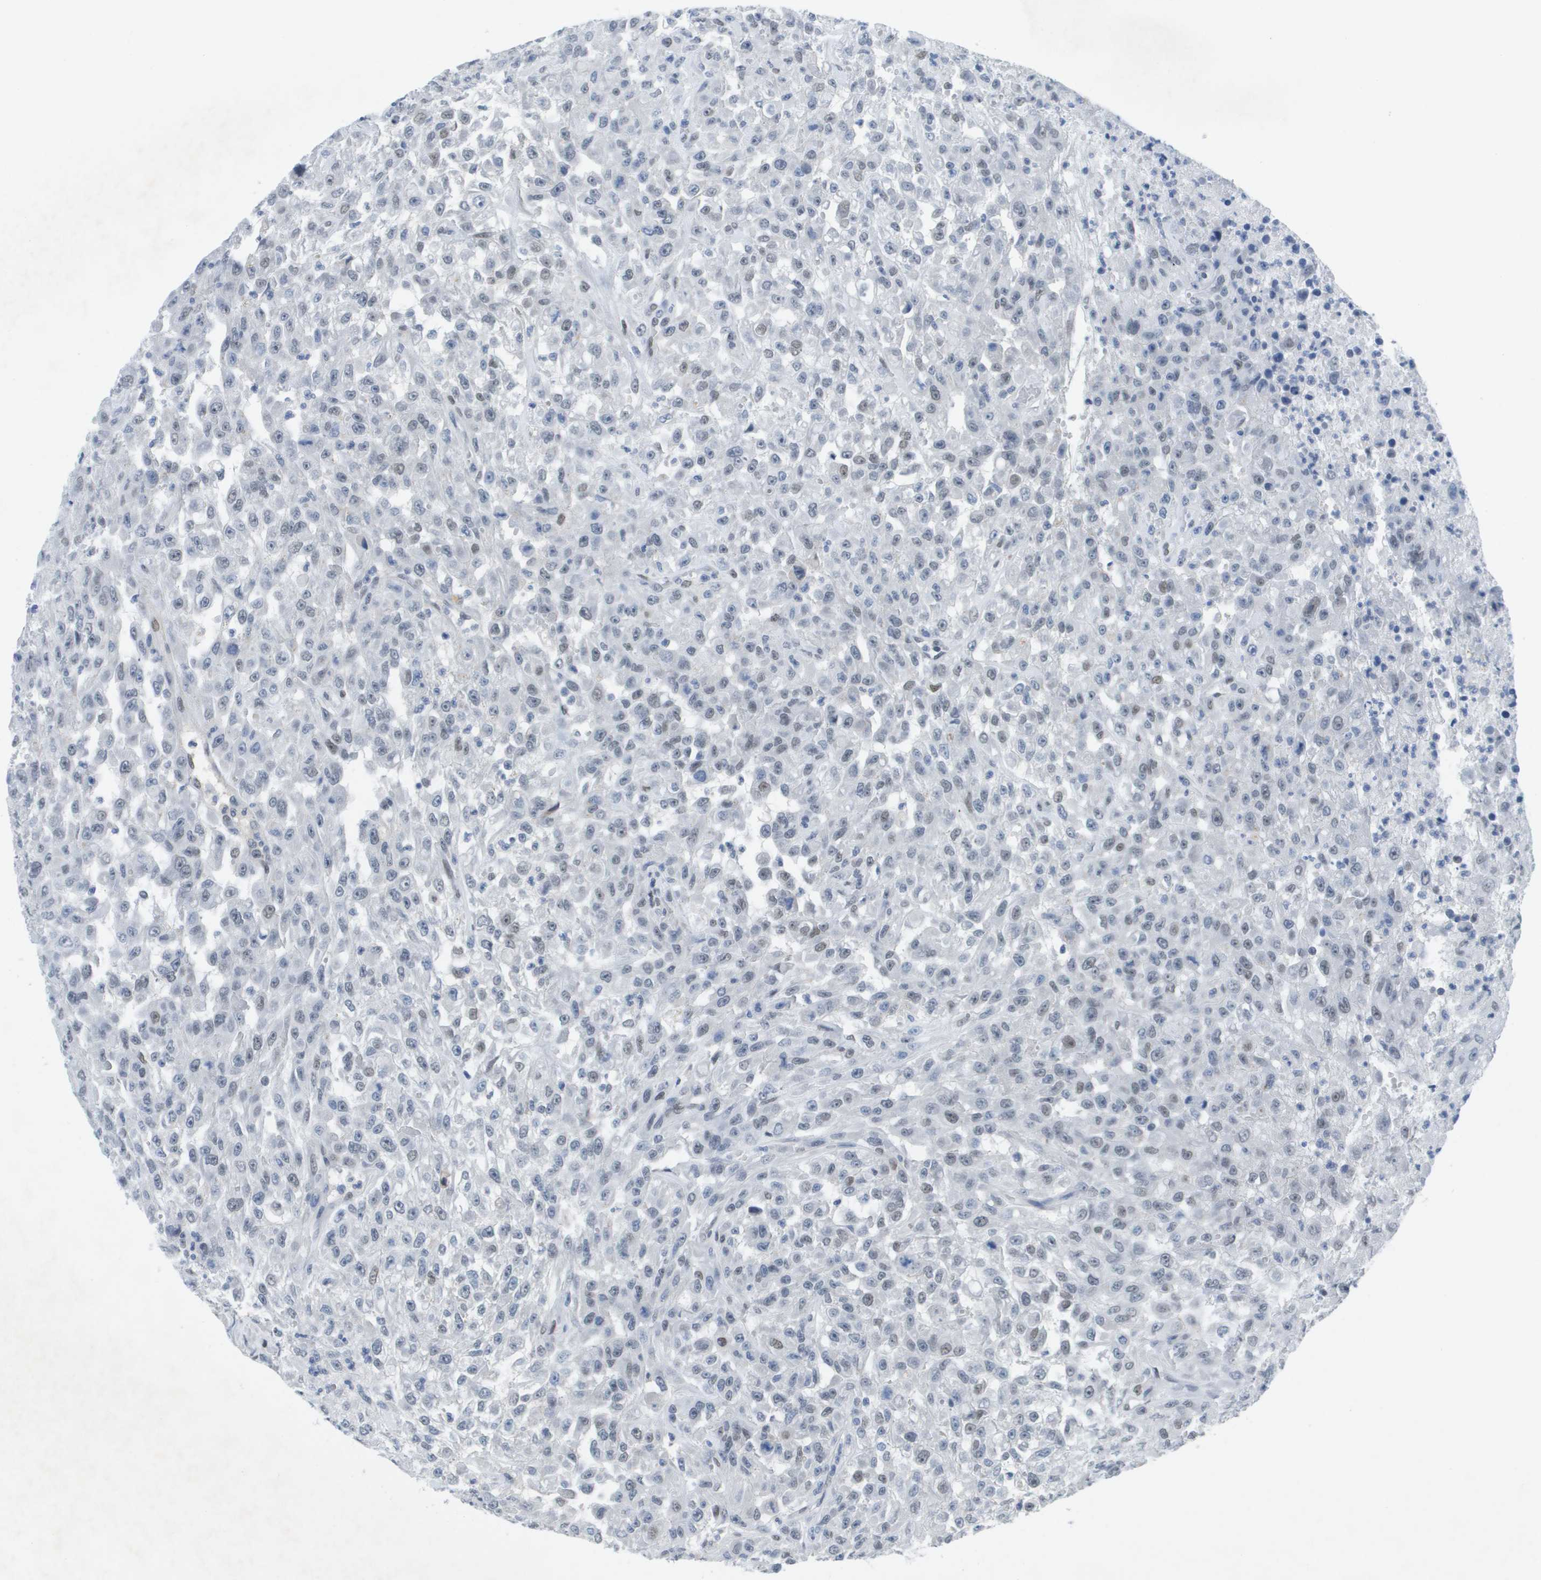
{"staining": {"intensity": "negative", "quantity": "none", "location": "none"}, "tissue": "urothelial cancer", "cell_type": "Tumor cells", "image_type": "cancer", "snomed": [{"axis": "morphology", "description": "Urothelial carcinoma, High grade"}, {"axis": "topography", "description": "Urinary bladder"}], "caption": "Tumor cells show no significant protein staining in urothelial cancer.", "gene": "TP53RK", "patient": {"sex": "male", "age": 46}}